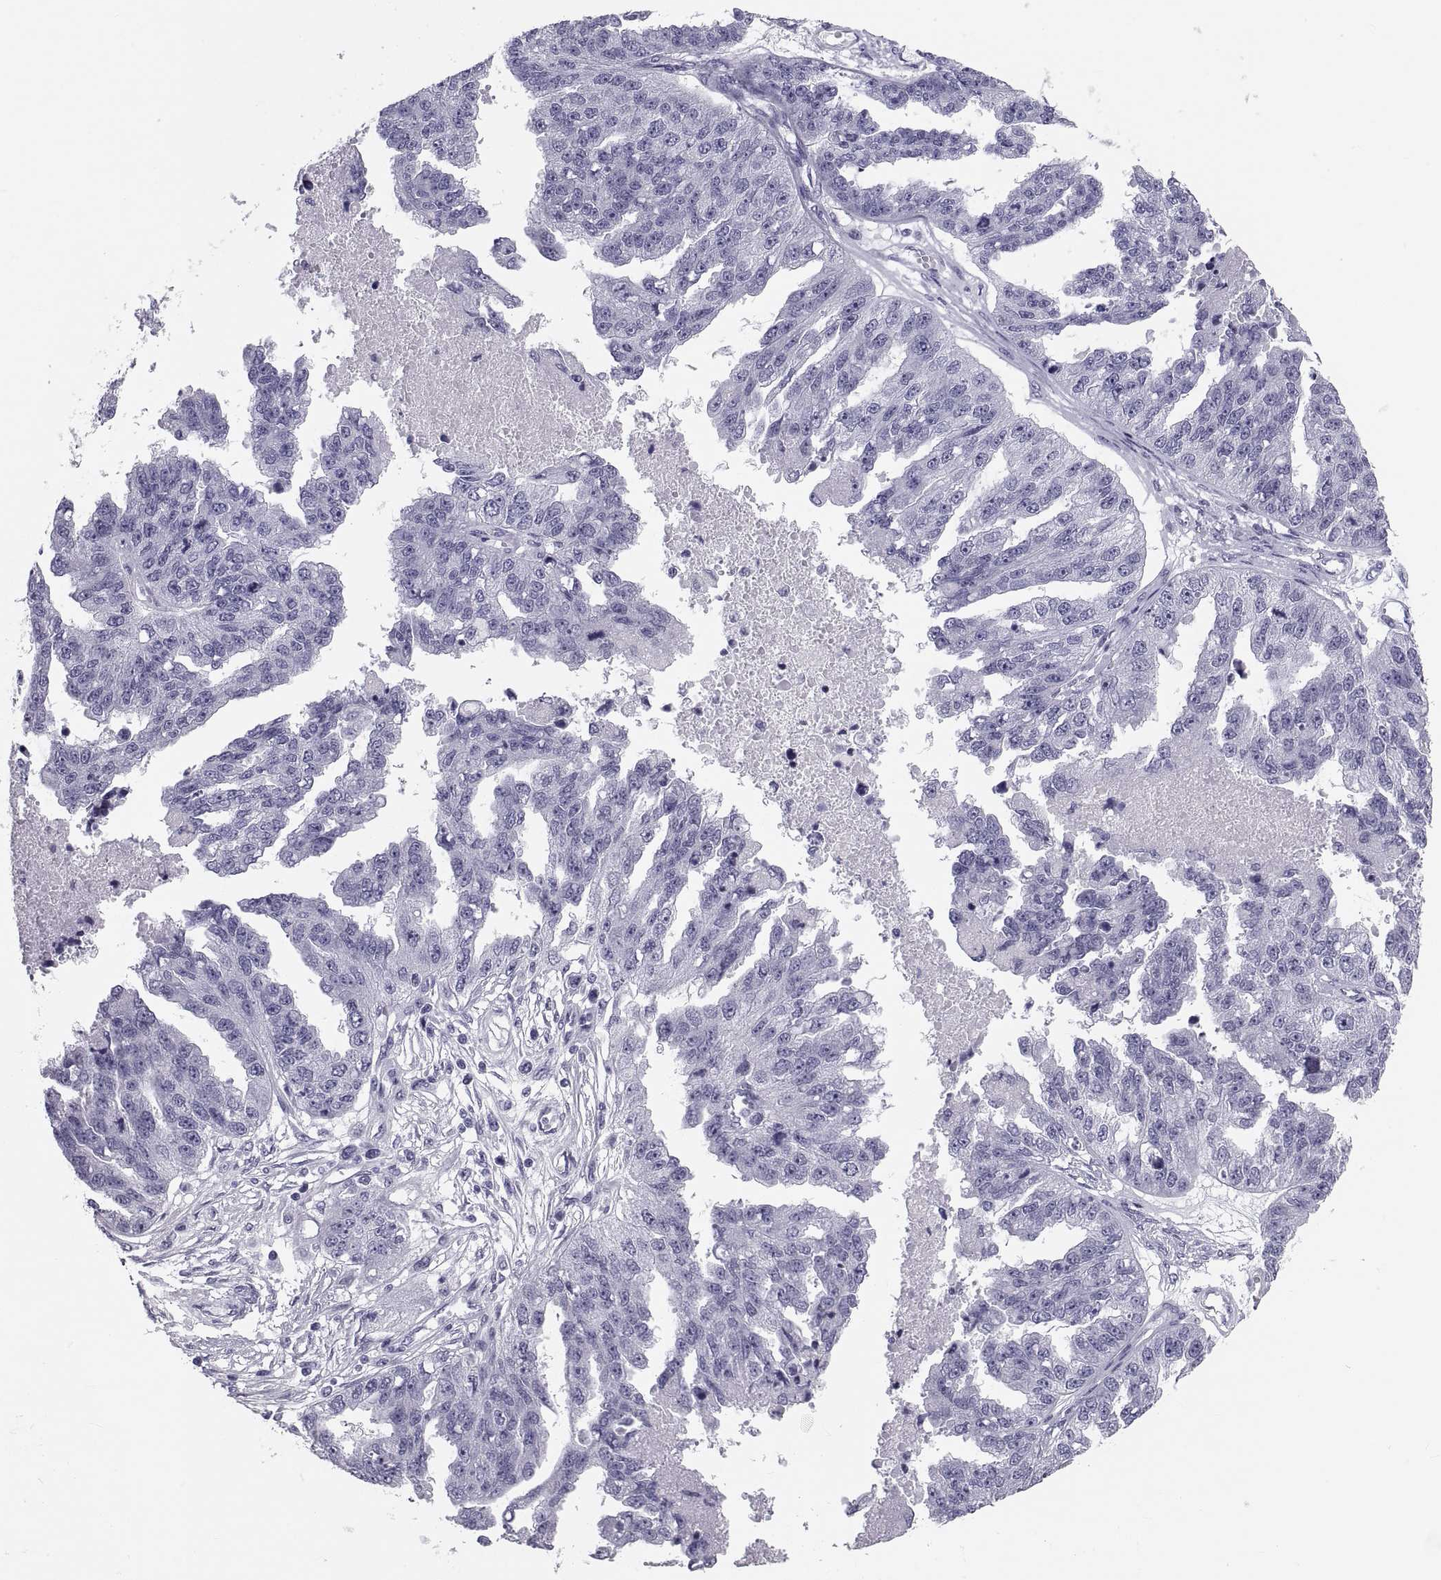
{"staining": {"intensity": "negative", "quantity": "none", "location": "none"}, "tissue": "ovarian cancer", "cell_type": "Tumor cells", "image_type": "cancer", "snomed": [{"axis": "morphology", "description": "Cystadenocarcinoma, serous, NOS"}, {"axis": "topography", "description": "Ovary"}], "caption": "Immunohistochemical staining of ovarian serous cystadenocarcinoma reveals no significant staining in tumor cells. The staining is performed using DAB (3,3'-diaminobenzidine) brown chromogen with nuclei counter-stained in using hematoxylin.", "gene": "CRISP1", "patient": {"sex": "female", "age": 58}}